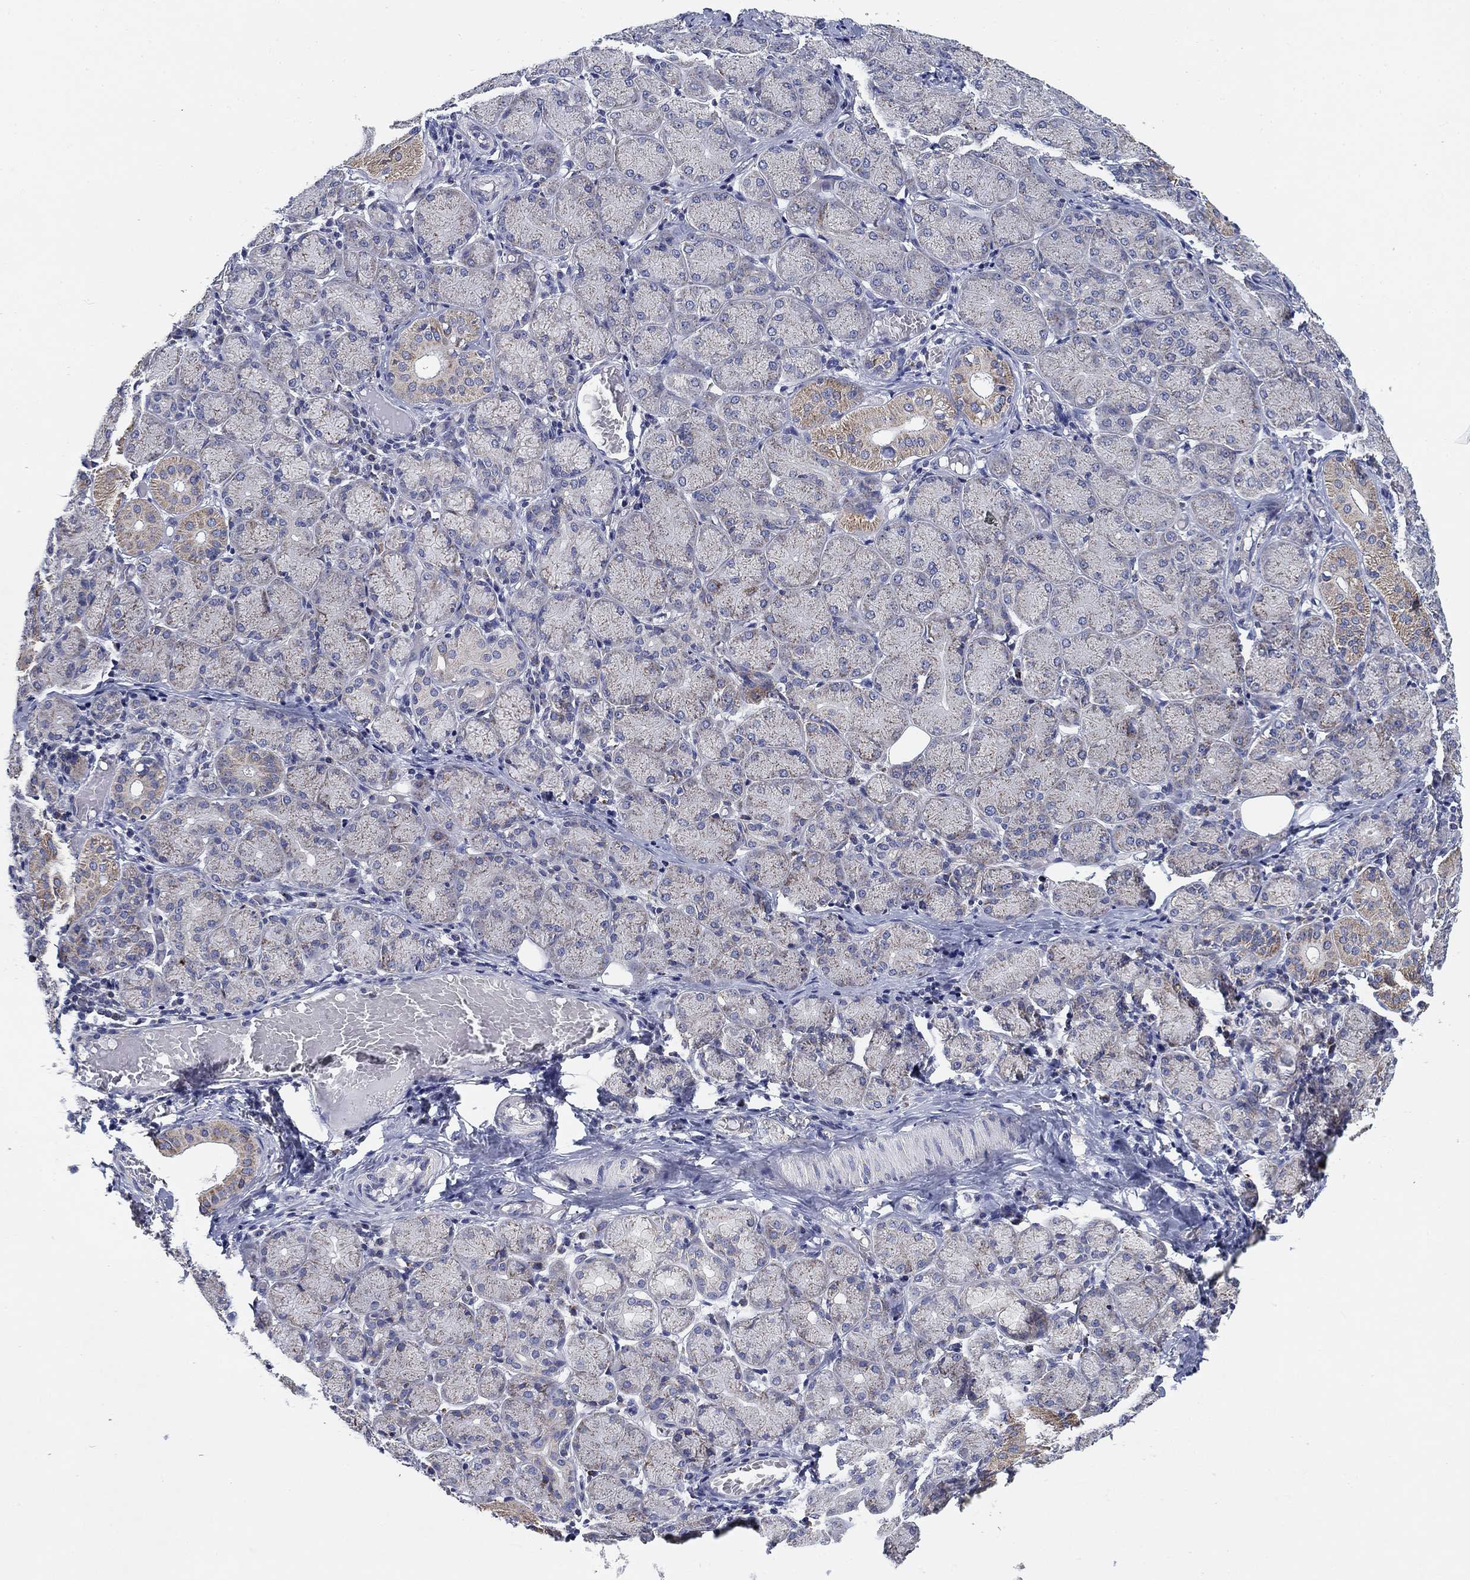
{"staining": {"intensity": "moderate", "quantity": "<25%", "location": "cytoplasmic/membranous"}, "tissue": "salivary gland", "cell_type": "Glandular cells", "image_type": "normal", "snomed": [{"axis": "morphology", "description": "Normal tissue, NOS"}, {"axis": "topography", "description": "Salivary gland"}, {"axis": "topography", "description": "Peripheral nerve tissue"}], "caption": "Protein staining displays moderate cytoplasmic/membranous positivity in approximately <25% of glandular cells in normal salivary gland.", "gene": "NACAD", "patient": {"sex": "female", "age": 24}}